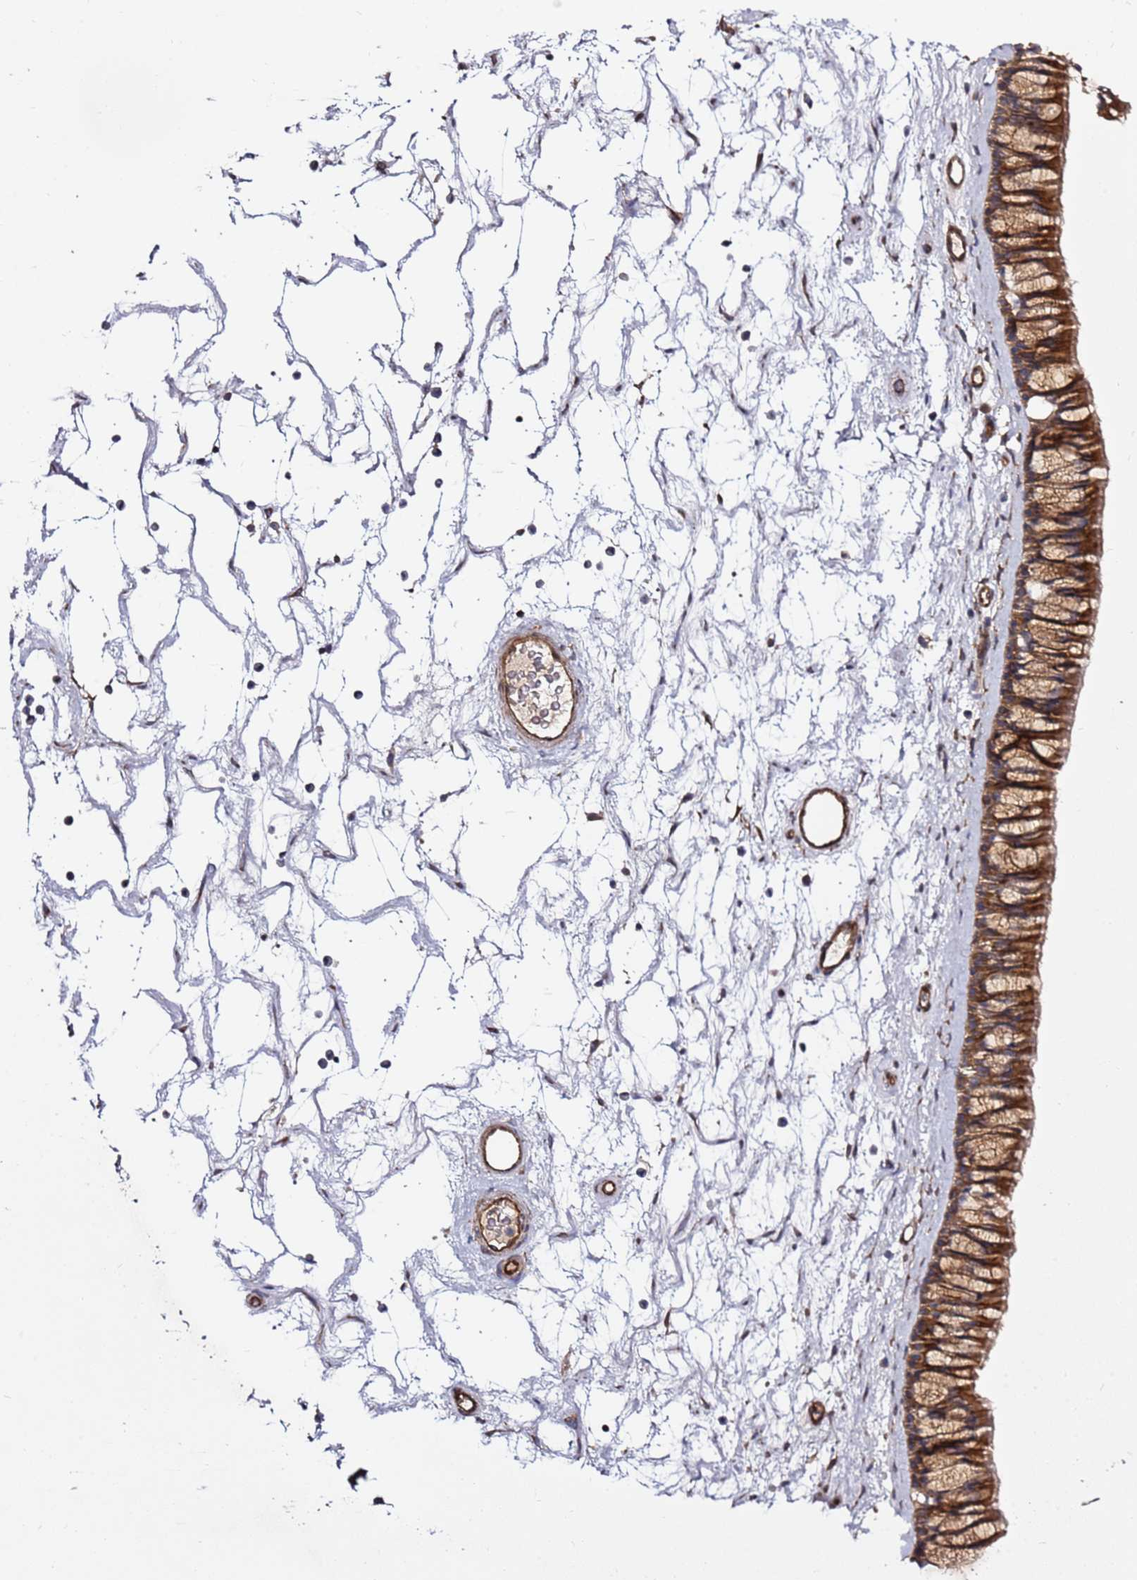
{"staining": {"intensity": "strong", "quantity": ">75%", "location": "cytoplasmic/membranous"}, "tissue": "nasopharynx", "cell_type": "Respiratory epithelial cells", "image_type": "normal", "snomed": [{"axis": "morphology", "description": "Normal tissue, NOS"}, {"axis": "topography", "description": "Nasopharynx"}], "caption": "Respiratory epithelial cells demonstrate strong cytoplasmic/membranous positivity in approximately >75% of cells in unremarkable nasopharynx. (Brightfield microscopy of DAB IHC at high magnification).", "gene": "GNL1", "patient": {"sex": "male", "age": 64}}